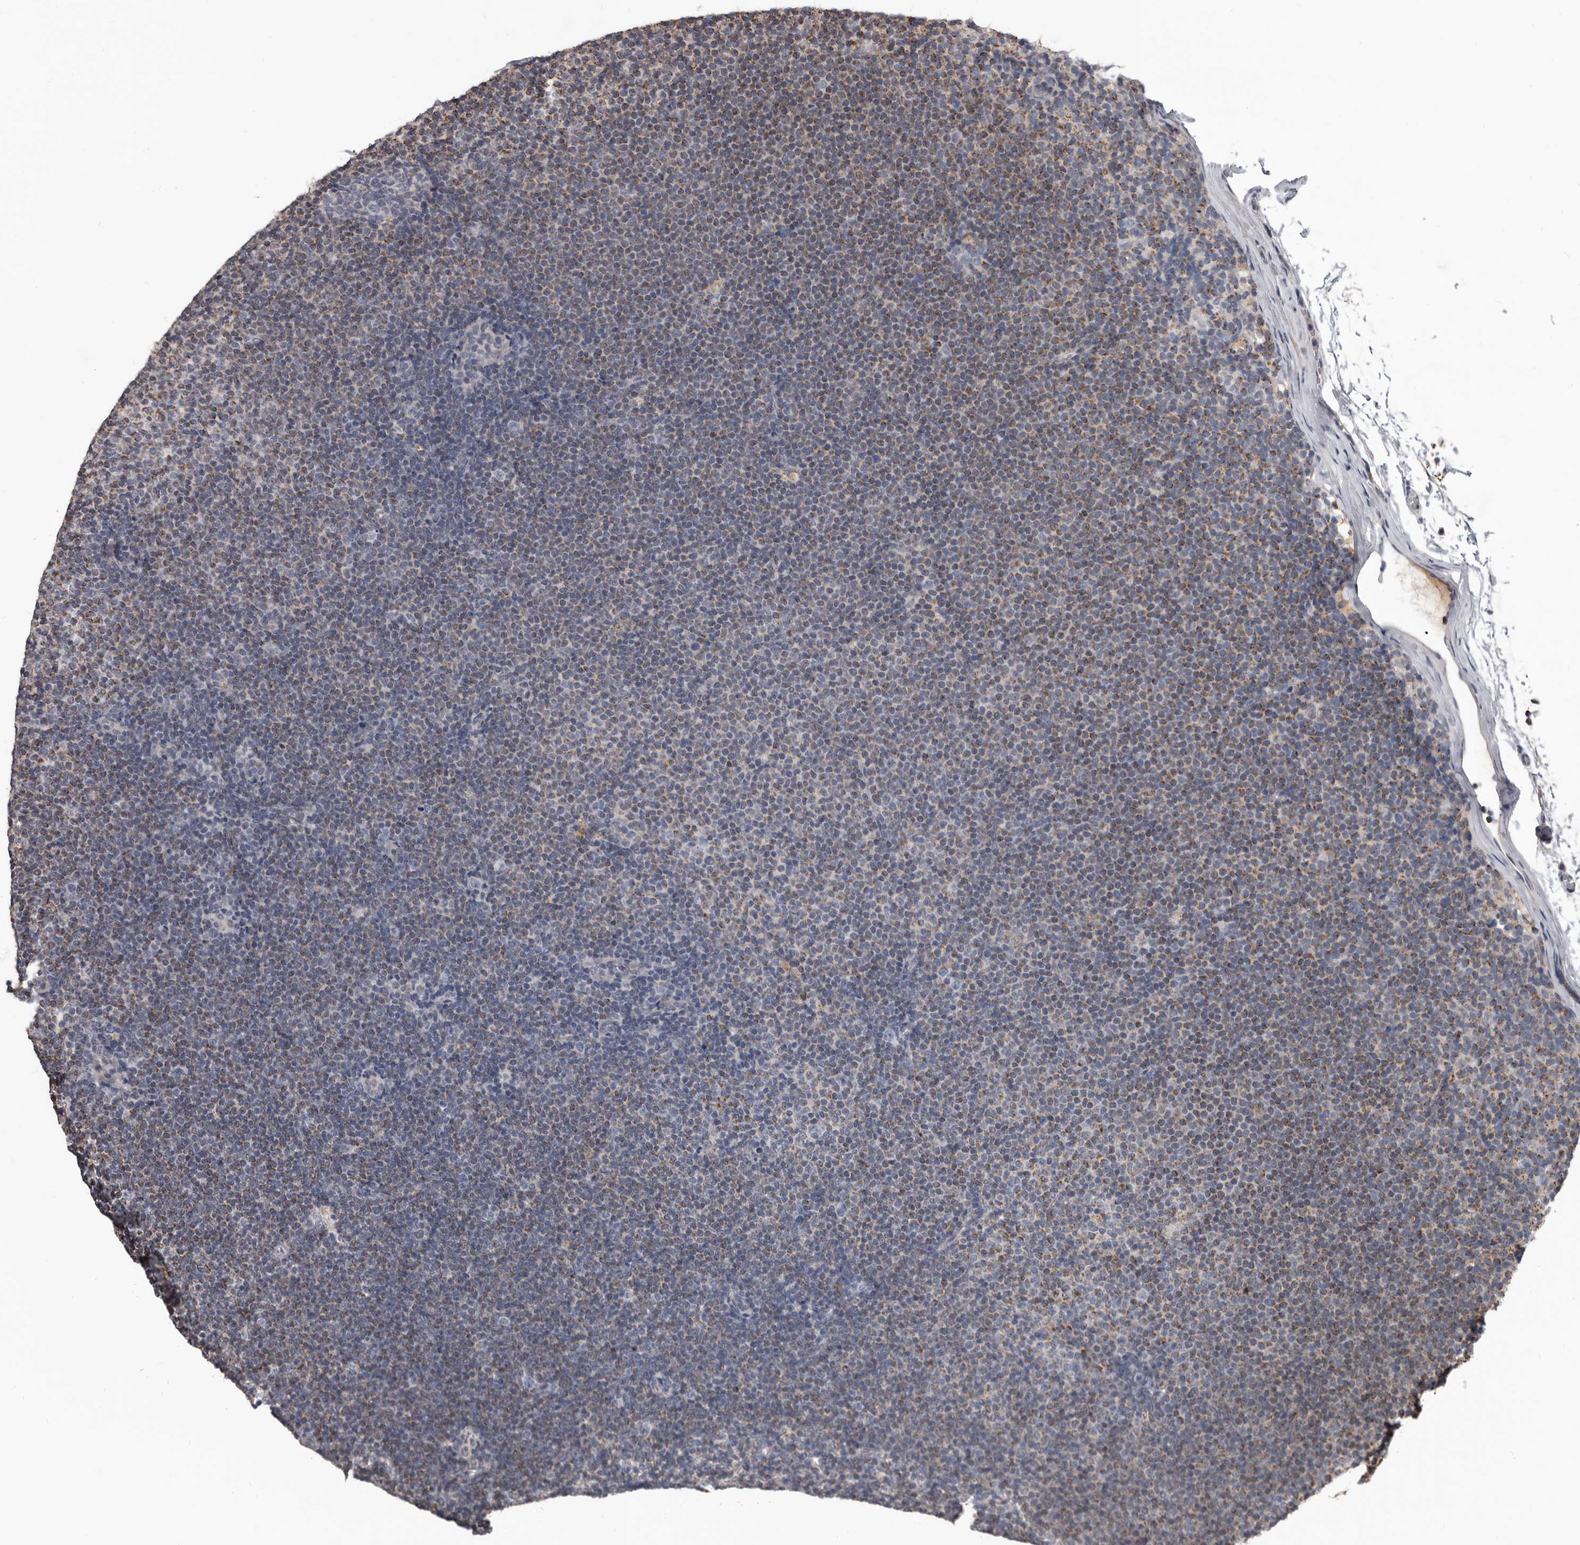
{"staining": {"intensity": "moderate", "quantity": "<25%", "location": "cytoplasmic/membranous"}, "tissue": "lymphoma", "cell_type": "Tumor cells", "image_type": "cancer", "snomed": [{"axis": "morphology", "description": "Malignant lymphoma, non-Hodgkin's type, Low grade"}, {"axis": "topography", "description": "Lymph node"}], "caption": "Protein analysis of low-grade malignant lymphoma, non-Hodgkin's type tissue displays moderate cytoplasmic/membranous staining in approximately <25% of tumor cells. (DAB = brown stain, brightfield microscopy at high magnification).", "gene": "ALDH5A1", "patient": {"sex": "female", "age": 53}}